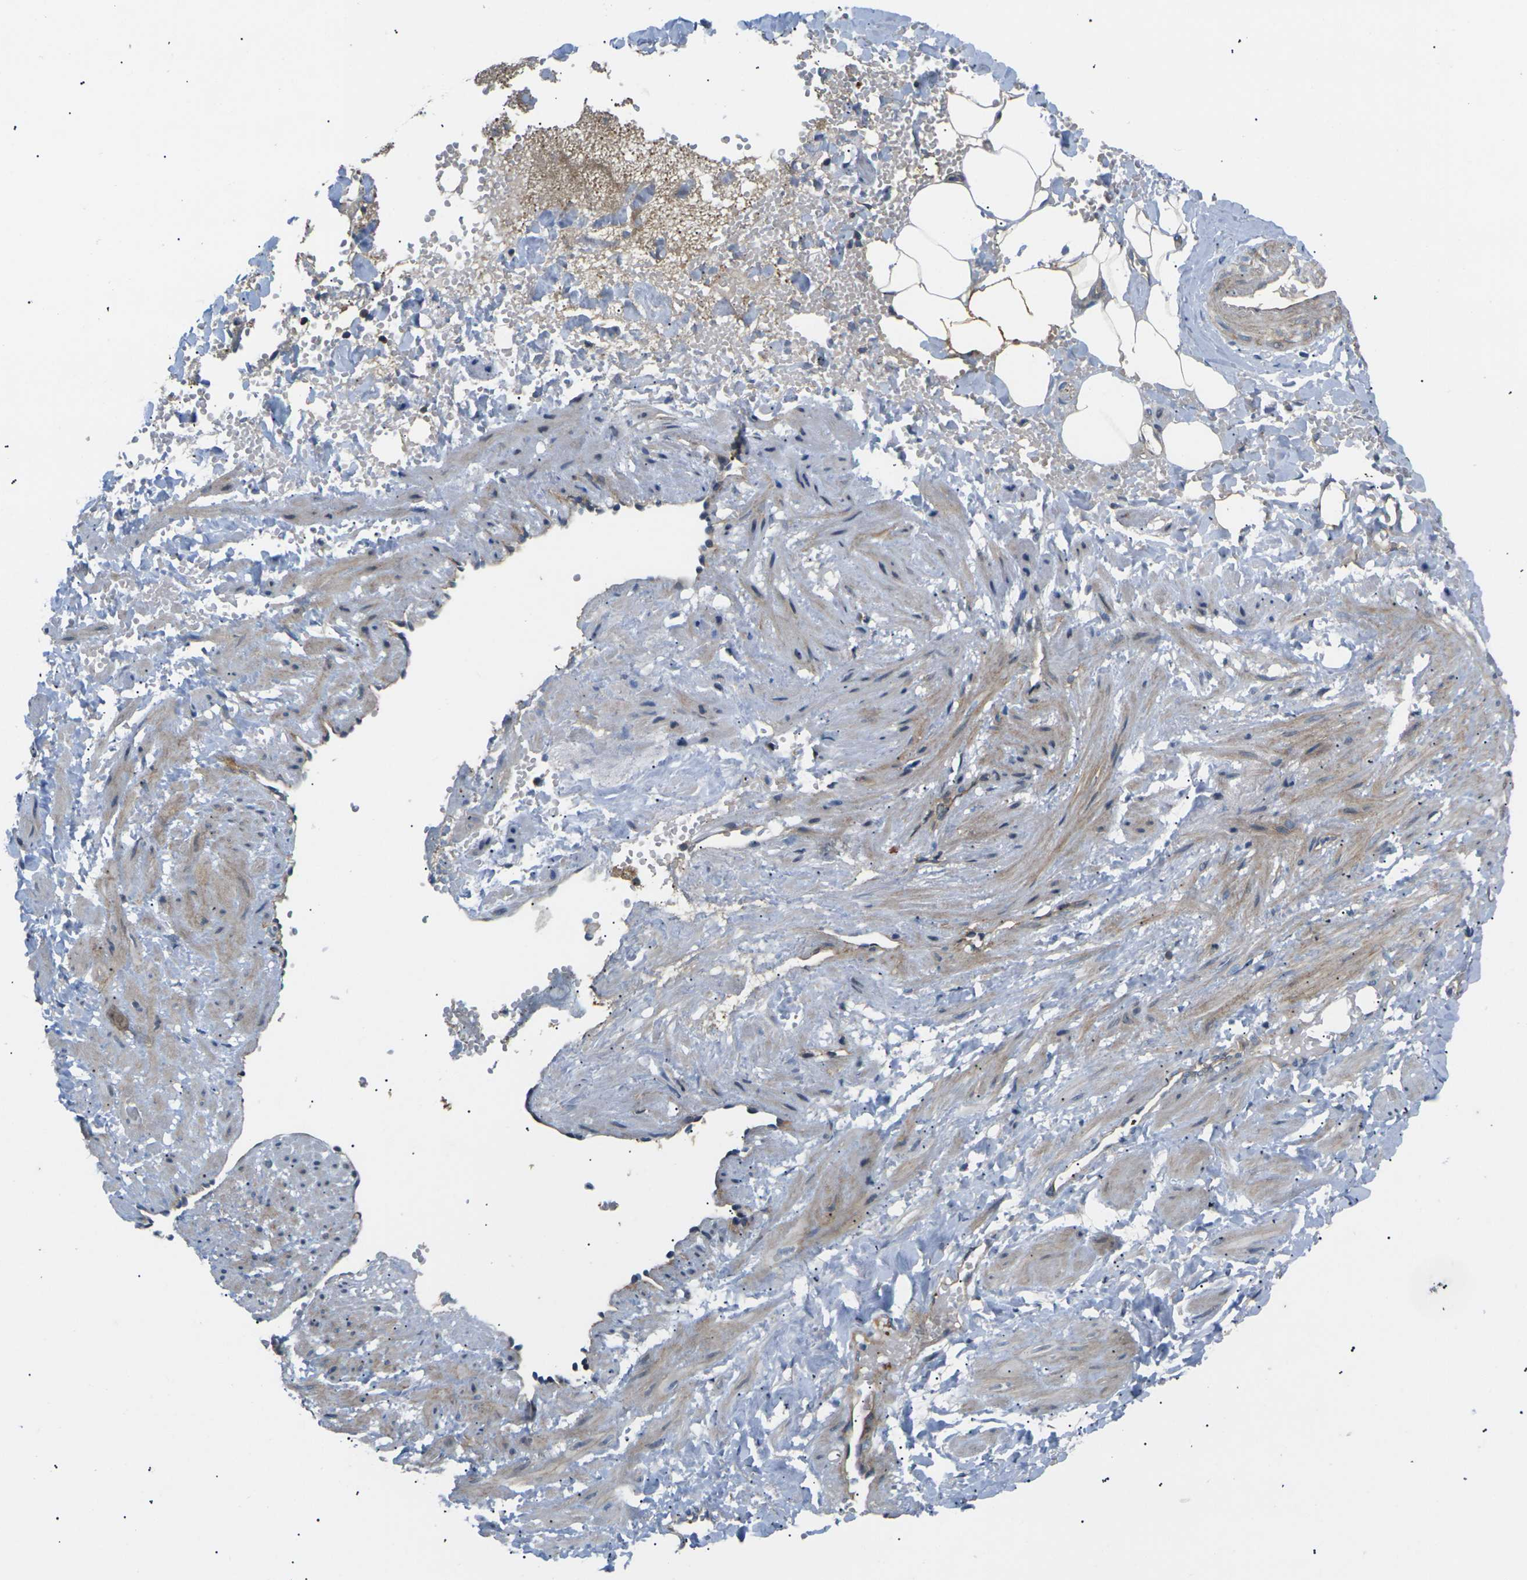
{"staining": {"intensity": "weak", "quantity": "<25%", "location": "cytoplasmic/membranous"}, "tissue": "adipose tissue", "cell_type": "Adipocytes", "image_type": "normal", "snomed": [{"axis": "morphology", "description": "Normal tissue, NOS"}, {"axis": "topography", "description": "Soft tissue"}, {"axis": "topography", "description": "Vascular tissue"}], "caption": "Image shows no protein expression in adipocytes of benign adipose tissue.", "gene": "RPS6KA3", "patient": {"sex": "female", "age": 35}}